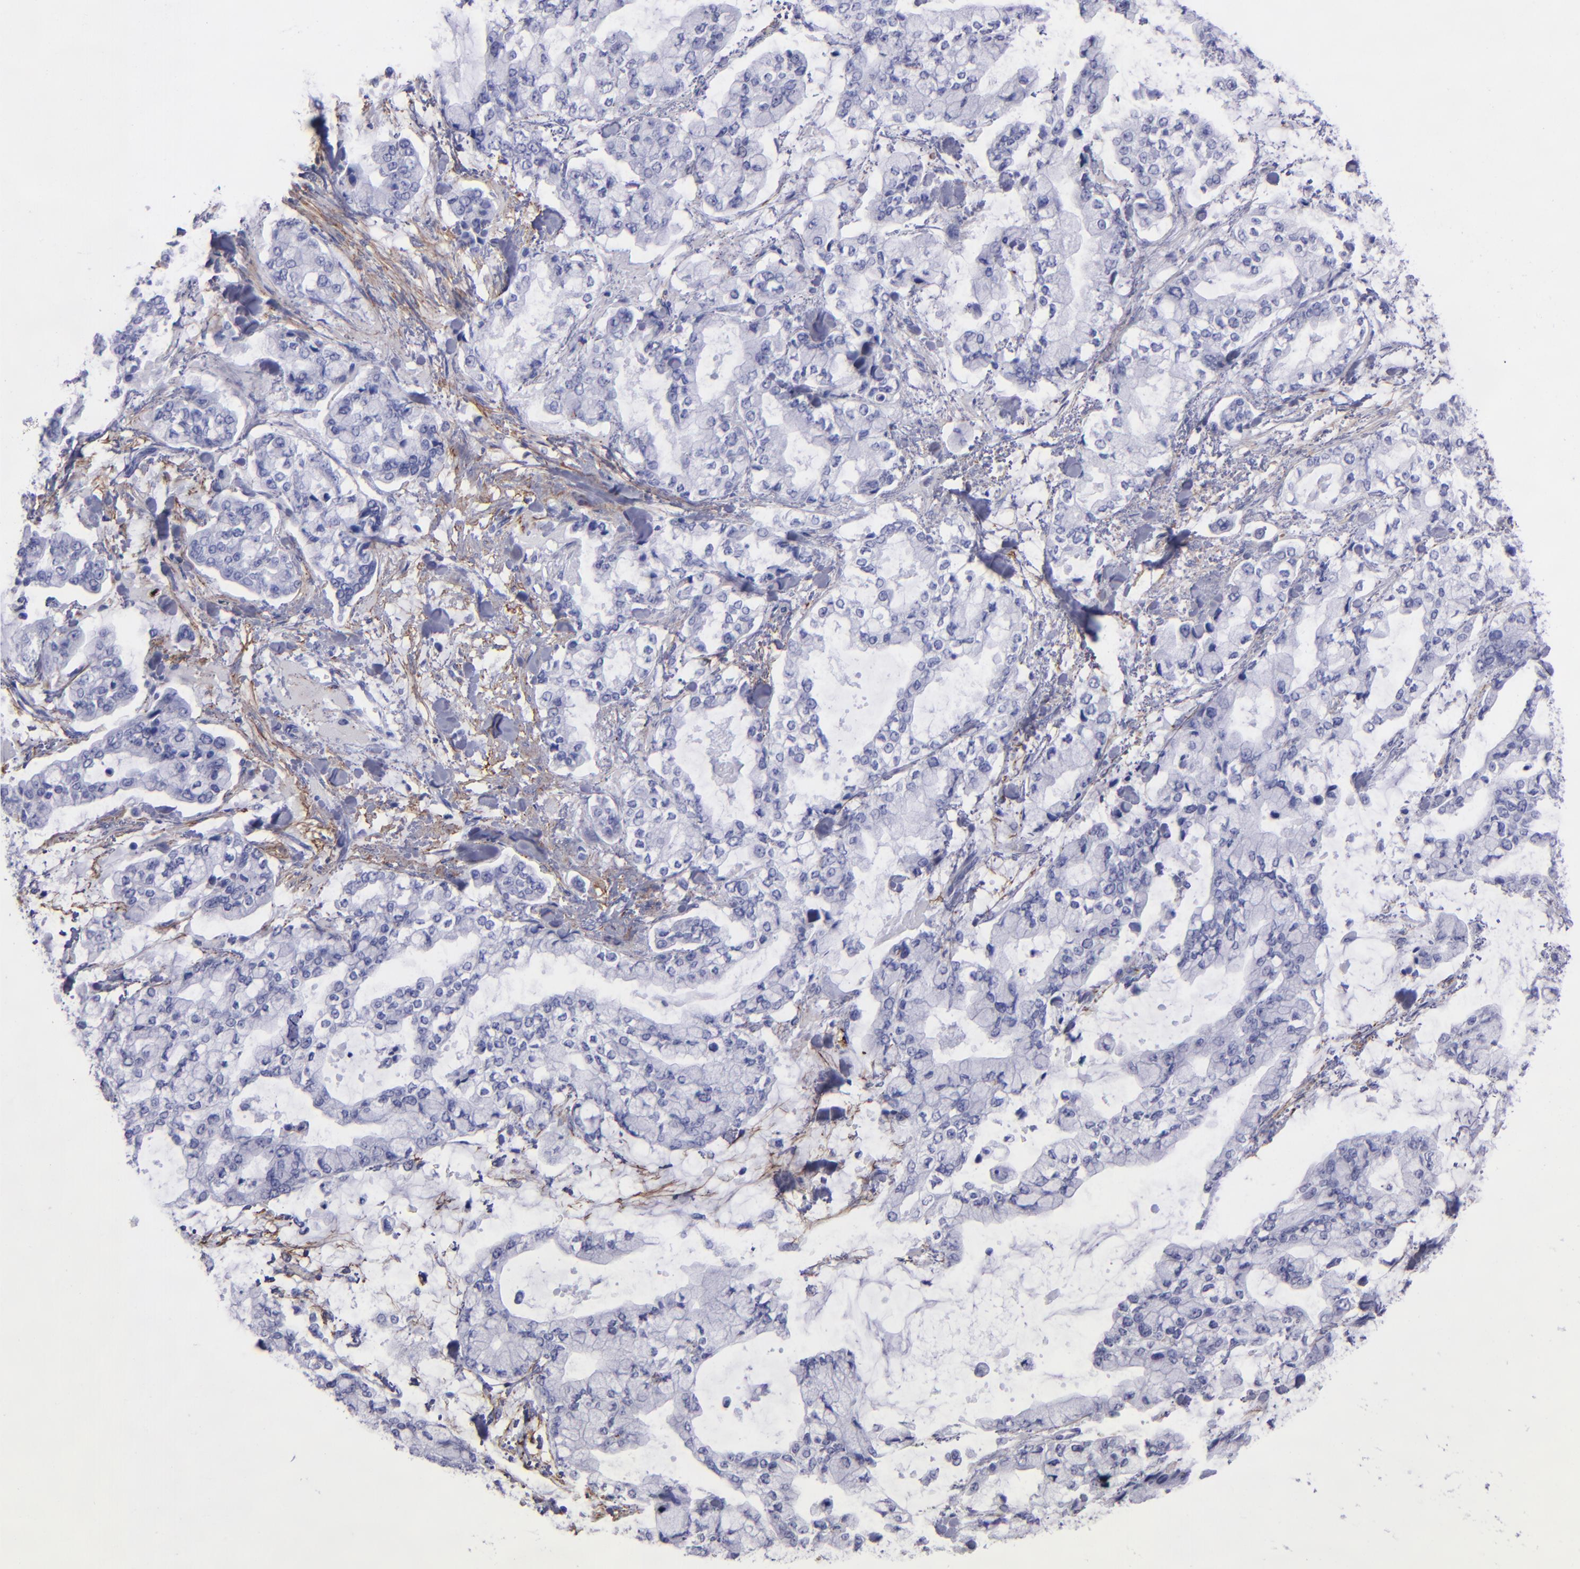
{"staining": {"intensity": "negative", "quantity": "none", "location": "none"}, "tissue": "stomach cancer", "cell_type": "Tumor cells", "image_type": "cancer", "snomed": [{"axis": "morphology", "description": "Normal tissue, NOS"}, {"axis": "morphology", "description": "Adenocarcinoma, NOS"}, {"axis": "topography", "description": "Stomach, upper"}, {"axis": "topography", "description": "Stomach"}], "caption": "Tumor cells are negative for protein expression in human stomach cancer (adenocarcinoma). (DAB (3,3'-diaminobenzidine) immunohistochemistry with hematoxylin counter stain).", "gene": "EFCAB13", "patient": {"sex": "male", "age": 76}}